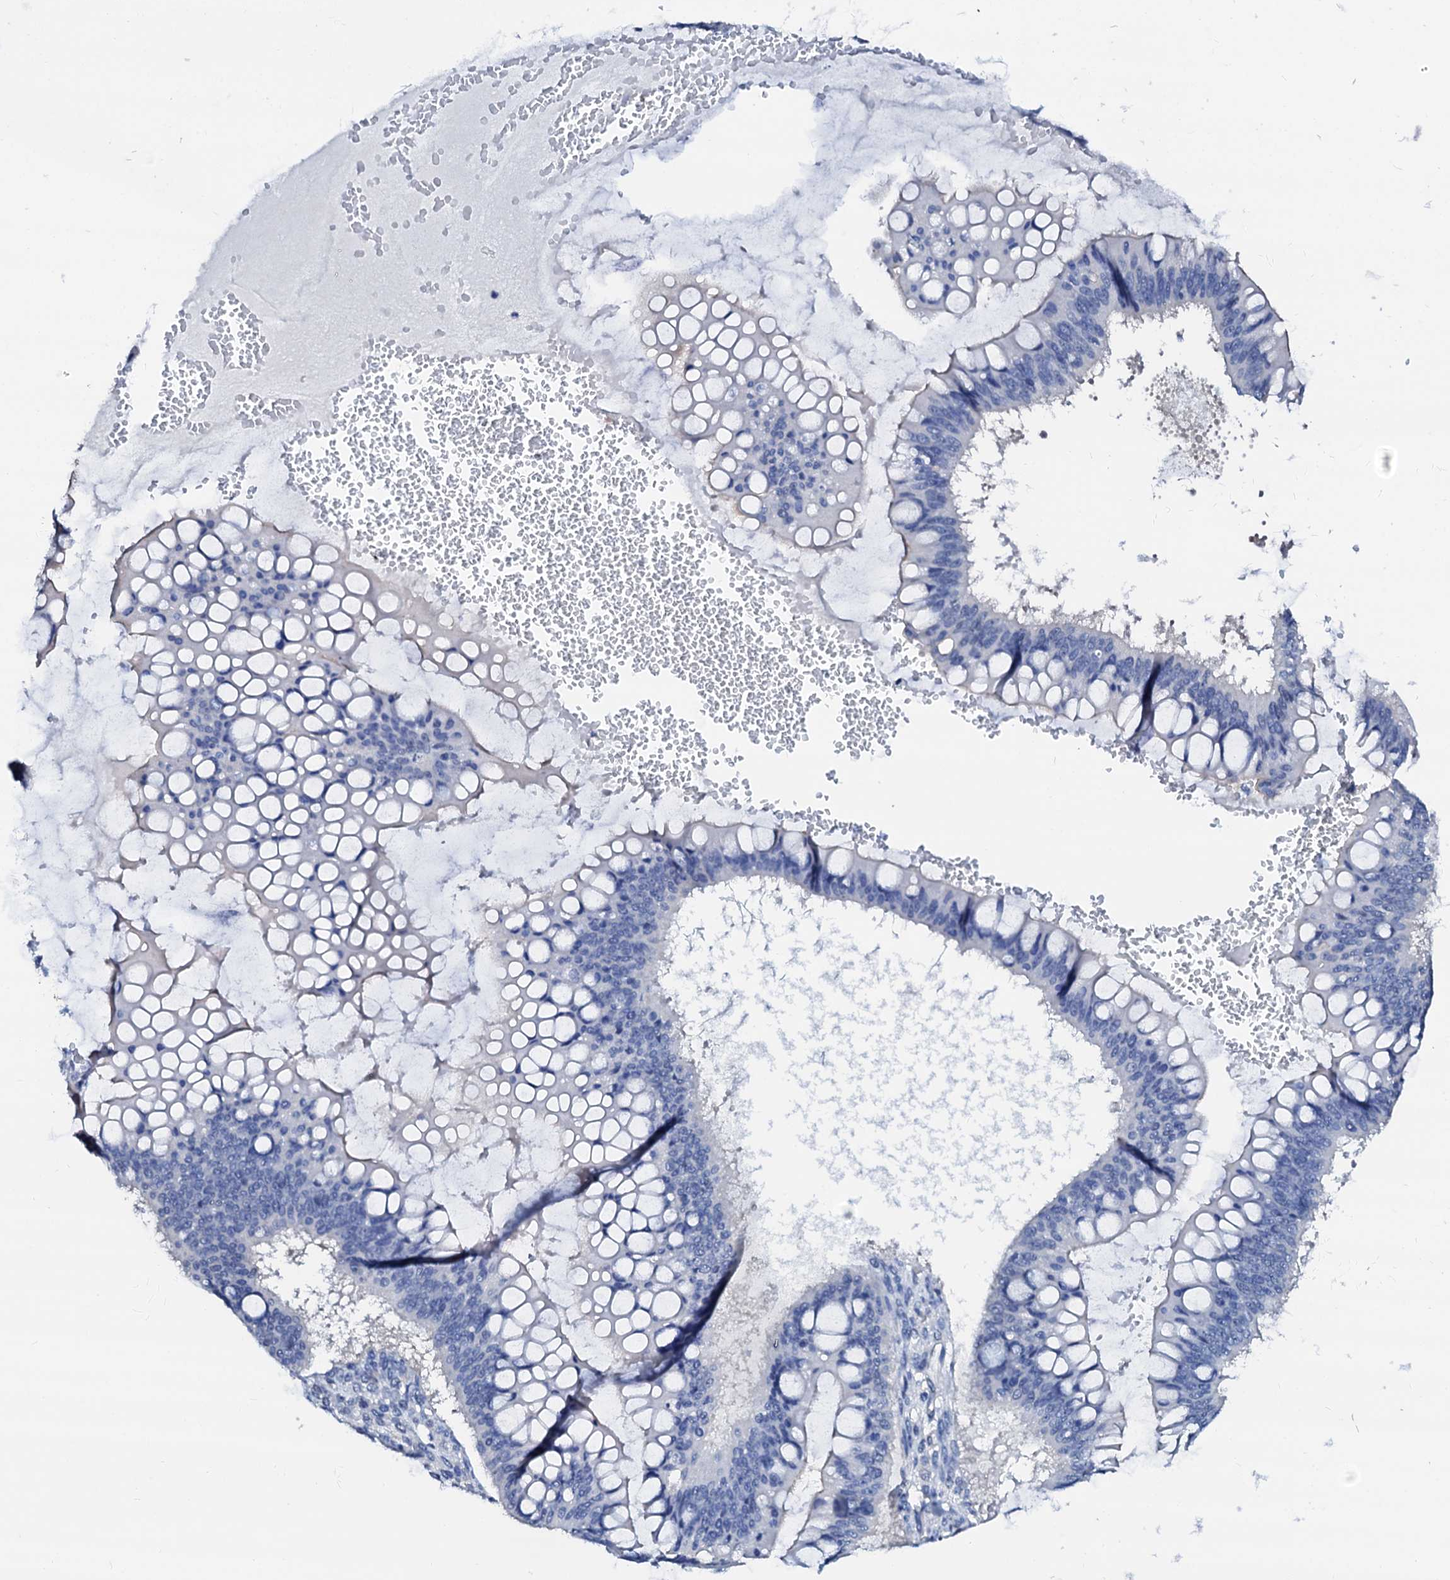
{"staining": {"intensity": "negative", "quantity": "none", "location": "none"}, "tissue": "ovarian cancer", "cell_type": "Tumor cells", "image_type": "cancer", "snomed": [{"axis": "morphology", "description": "Cystadenocarcinoma, mucinous, NOS"}, {"axis": "topography", "description": "Ovary"}], "caption": "Tumor cells show no significant positivity in ovarian mucinous cystadenocarcinoma.", "gene": "CSN2", "patient": {"sex": "female", "age": 73}}